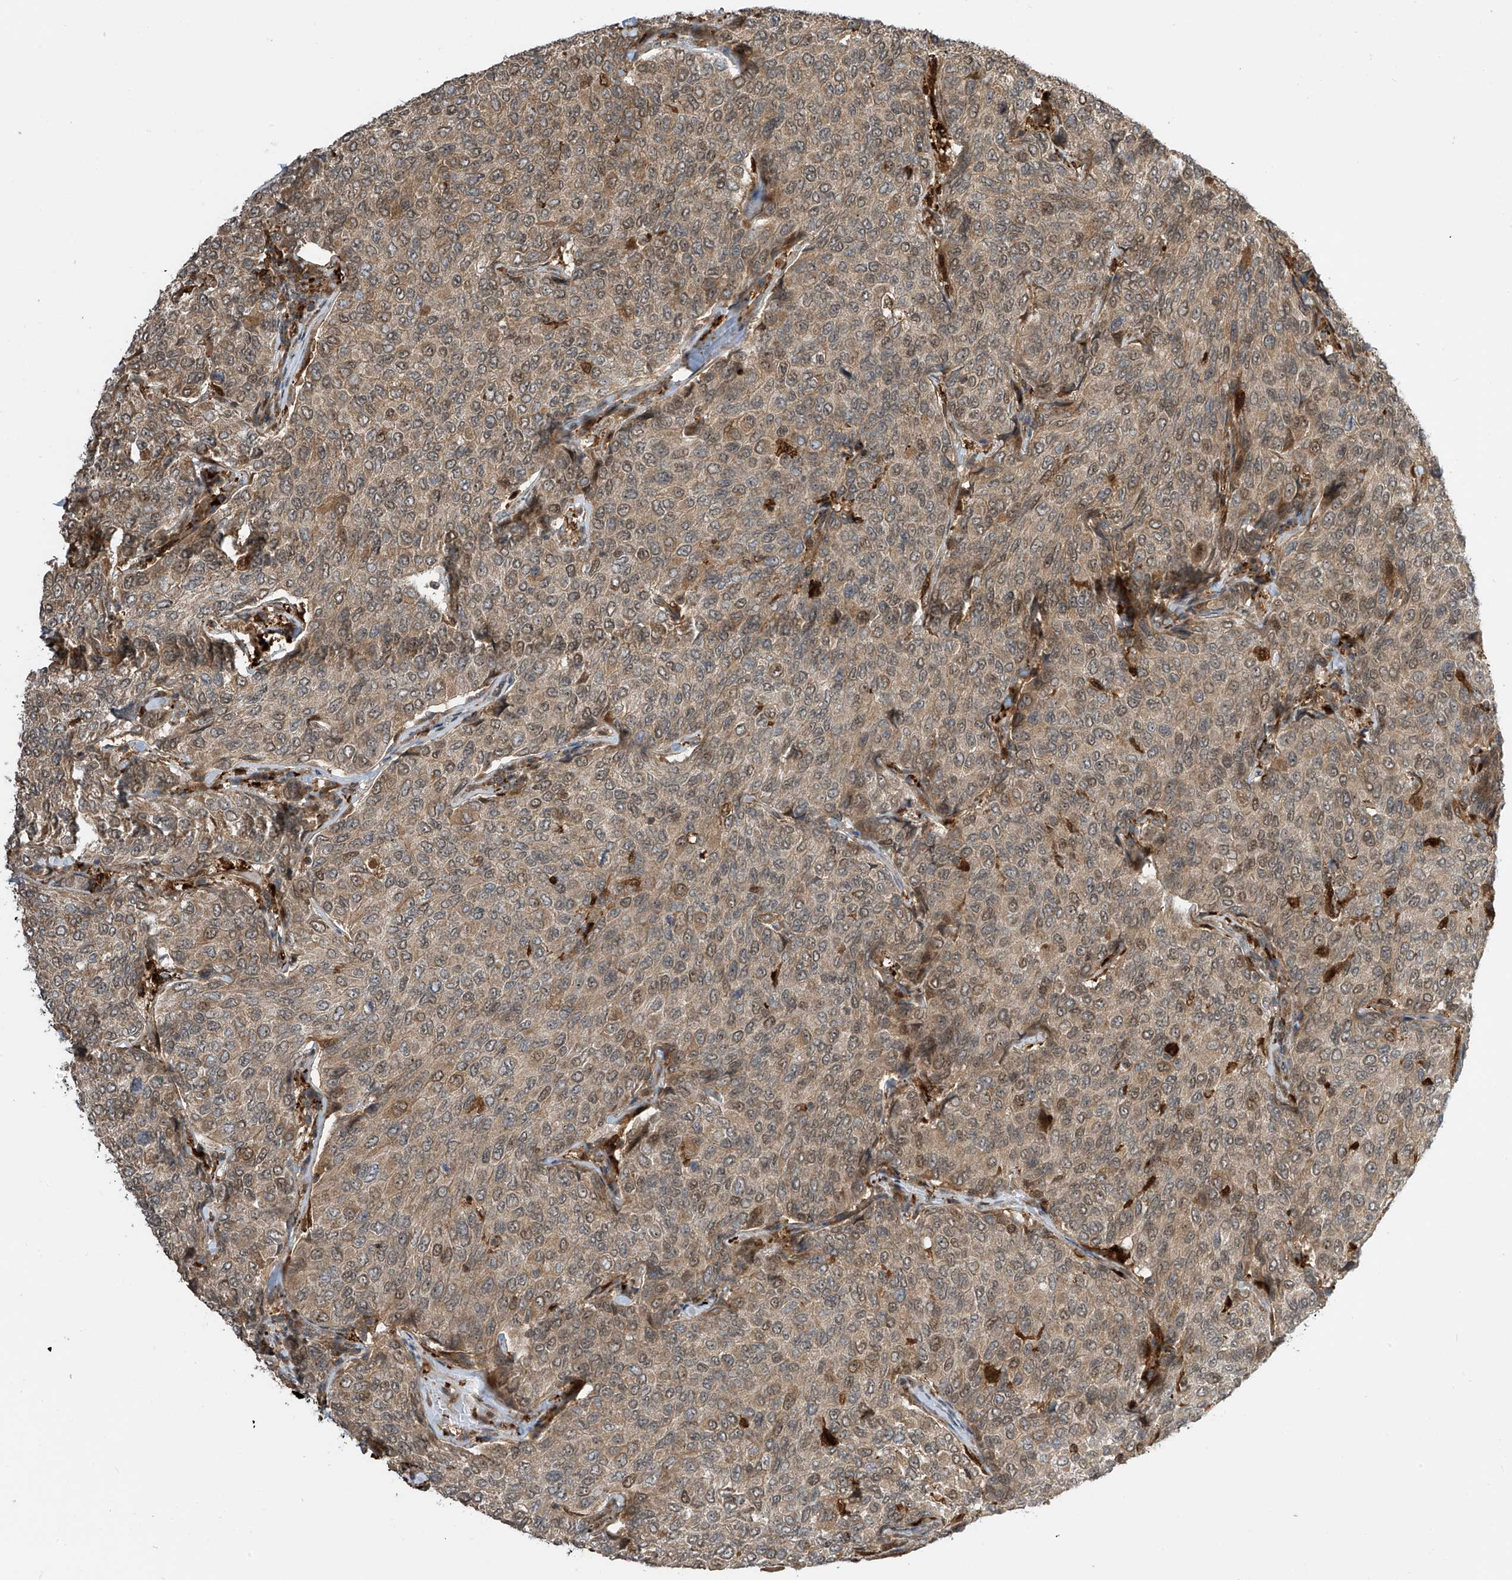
{"staining": {"intensity": "weak", "quantity": ">75%", "location": "cytoplasmic/membranous"}, "tissue": "breast cancer", "cell_type": "Tumor cells", "image_type": "cancer", "snomed": [{"axis": "morphology", "description": "Duct carcinoma"}, {"axis": "topography", "description": "Breast"}], "caption": "DAB (3,3'-diaminobenzidine) immunohistochemical staining of invasive ductal carcinoma (breast) shows weak cytoplasmic/membranous protein positivity in approximately >75% of tumor cells.", "gene": "ATAD2B", "patient": {"sex": "female", "age": 55}}